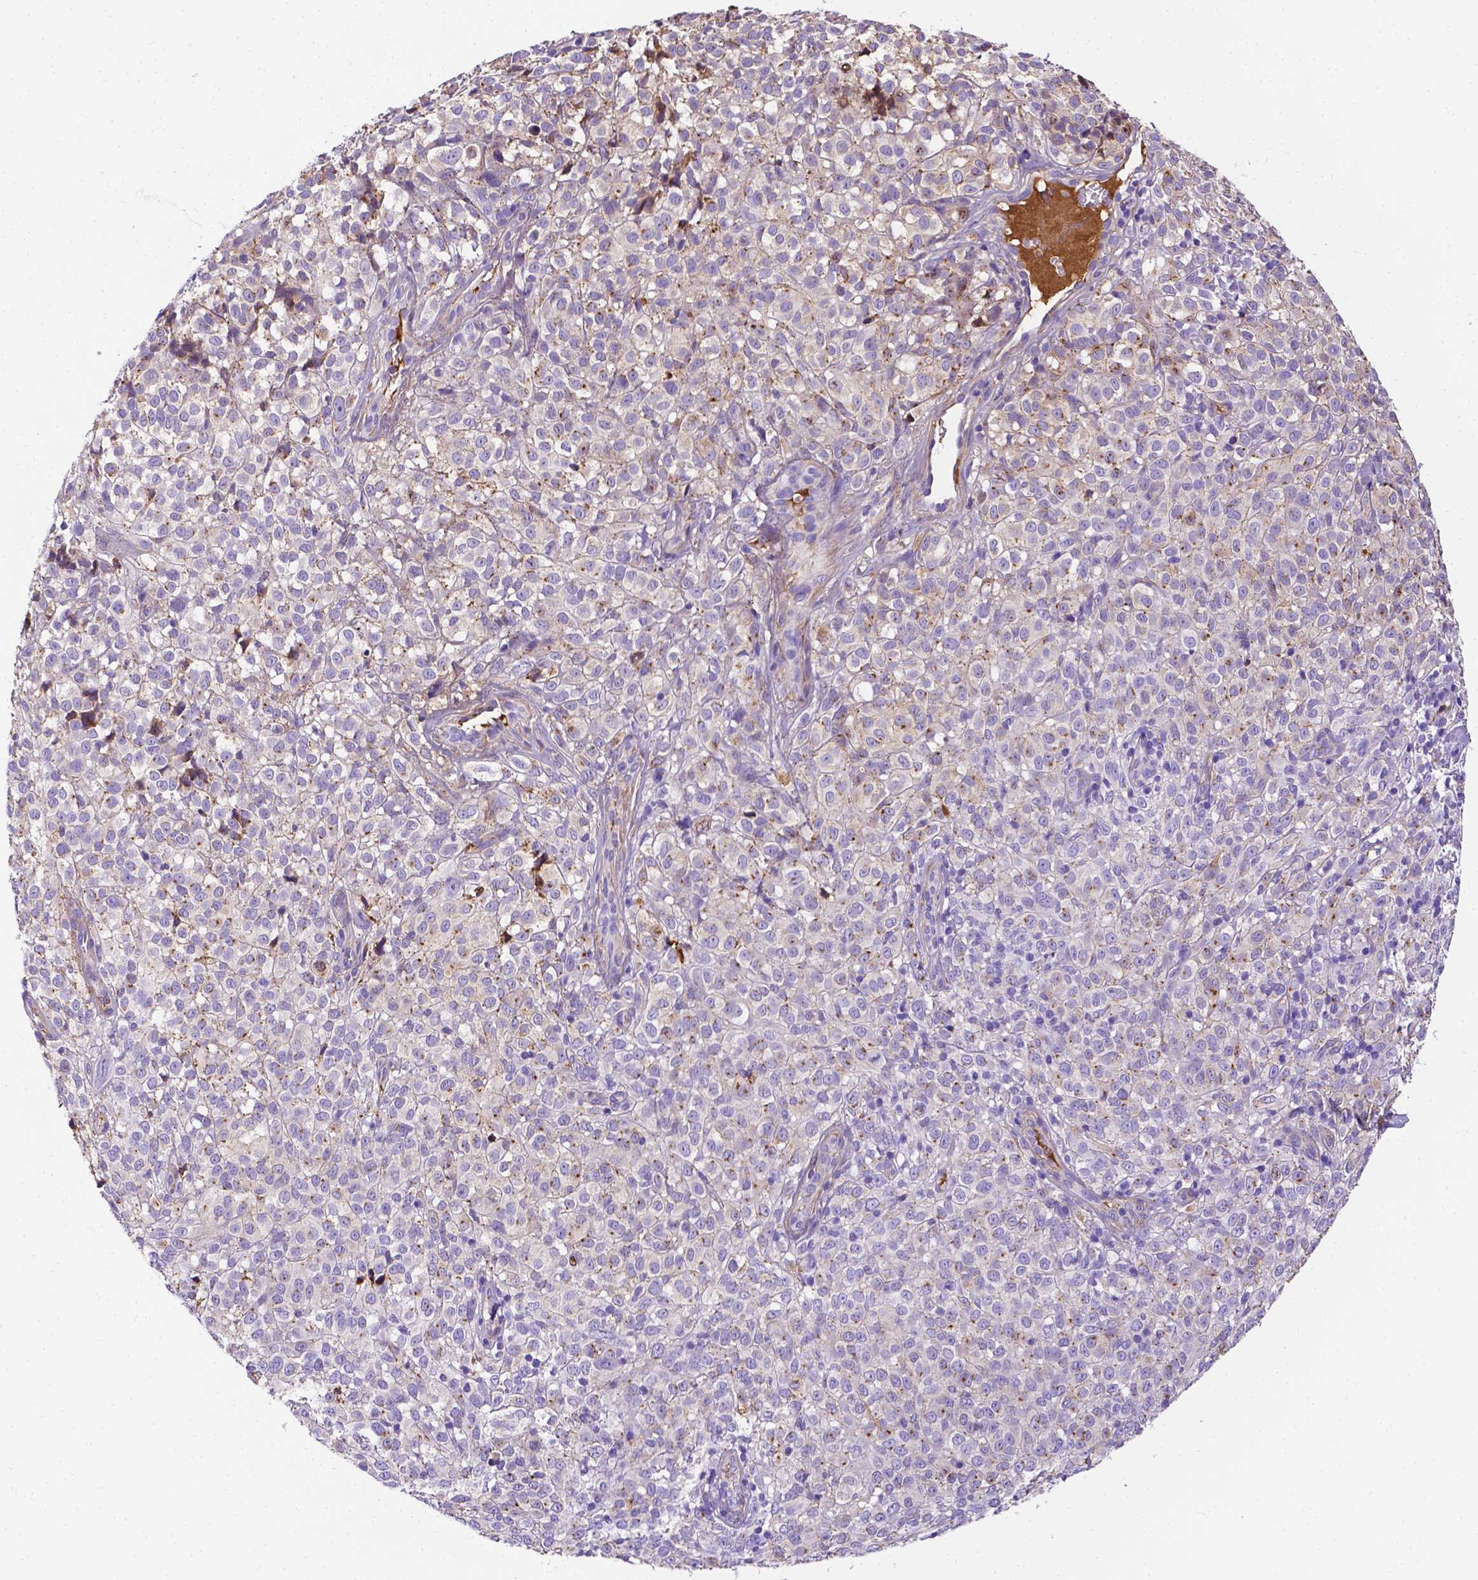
{"staining": {"intensity": "negative", "quantity": "none", "location": "none"}, "tissue": "melanoma", "cell_type": "Tumor cells", "image_type": "cancer", "snomed": [{"axis": "morphology", "description": "Malignant melanoma, NOS"}, {"axis": "topography", "description": "Skin"}], "caption": "Tumor cells show no significant positivity in malignant melanoma. Nuclei are stained in blue.", "gene": "APOE", "patient": {"sex": "male", "age": 85}}